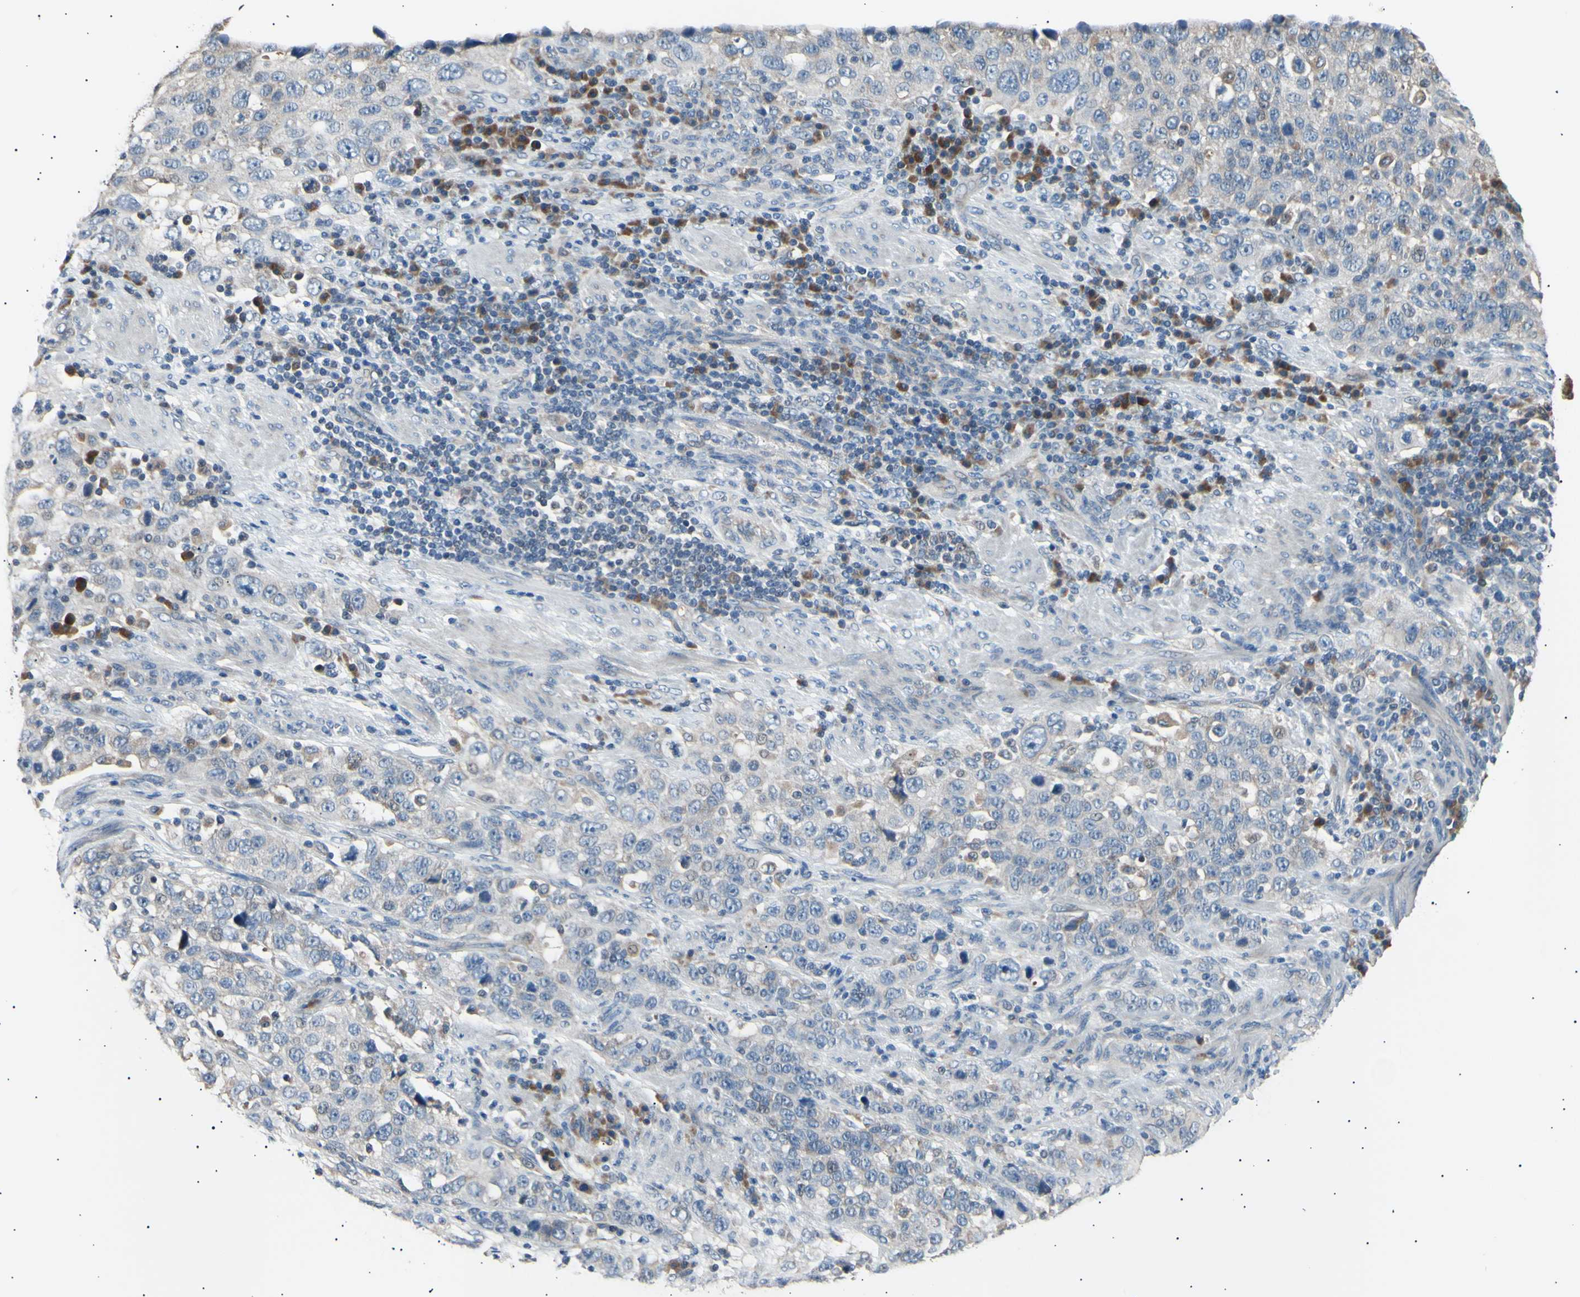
{"staining": {"intensity": "weak", "quantity": ">75%", "location": "cytoplasmic/membranous"}, "tissue": "stomach cancer", "cell_type": "Tumor cells", "image_type": "cancer", "snomed": [{"axis": "morphology", "description": "Normal tissue, NOS"}, {"axis": "morphology", "description": "Adenocarcinoma, NOS"}, {"axis": "topography", "description": "Stomach"}], "caption": "Human adenocarcinoma (stomach) stained with a brown dye shows weak cytoplasmic/membranous positive staining in approximately >75% of tumor cells.", "gene": "ITGA6", "patient": {"sex": "male", "age": 48}}